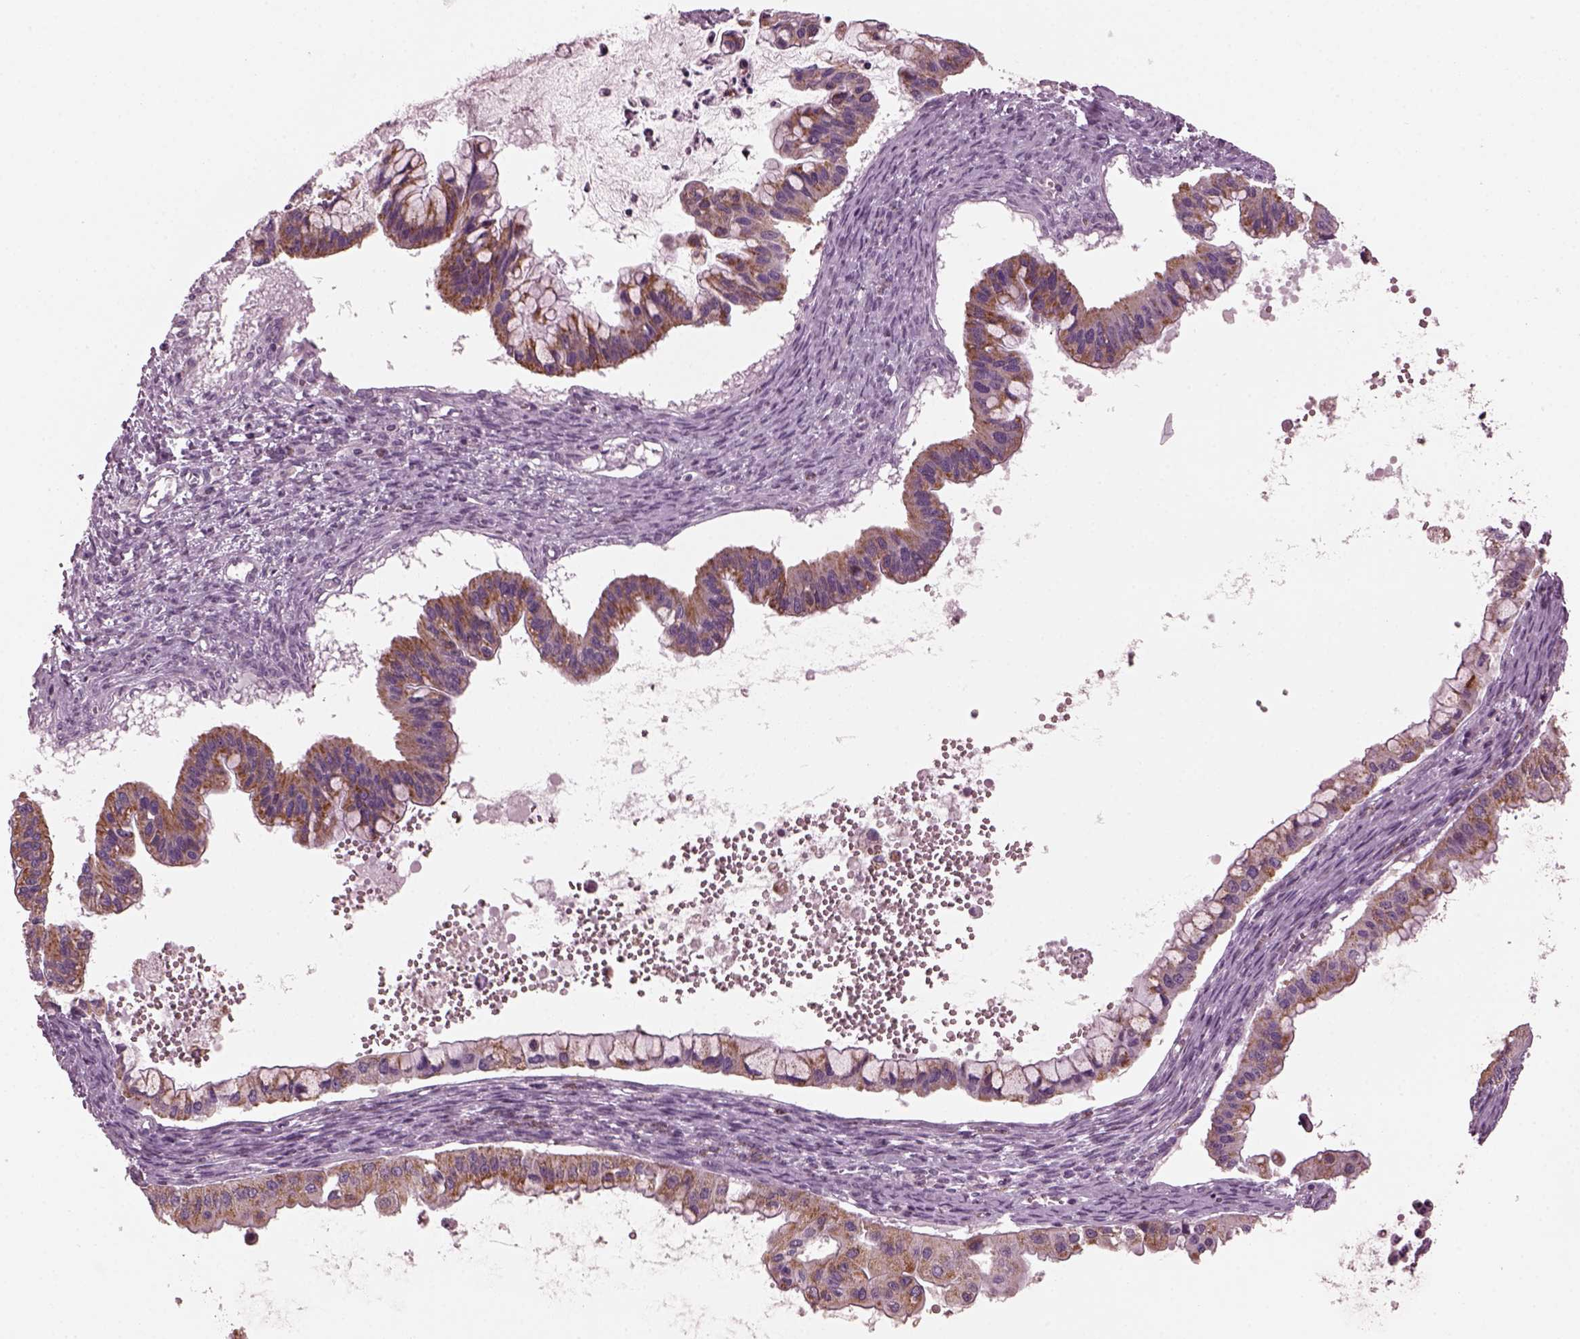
{"staining": {"intensity": "strong", "quantity": ">75%", "location": "cytoplasmic/membranous"}, "tissue": "ovarian cancer", "cell_type": "Tumor cells", "image_type": "cancer", "snomed": [{"axis": "morphology", "description": "Cystadenocarcinoma, mucinous, NOS"}, {"axis": "topography", "description": "Ovary"}], "caption": "A histopathology image of ovarian cancer stained for a protein exhibits strong cytoplasmic/membranous brown staining in tumor cells.", "gene": "RIMS2", "patient": {"sex": "female", "age": 72}}